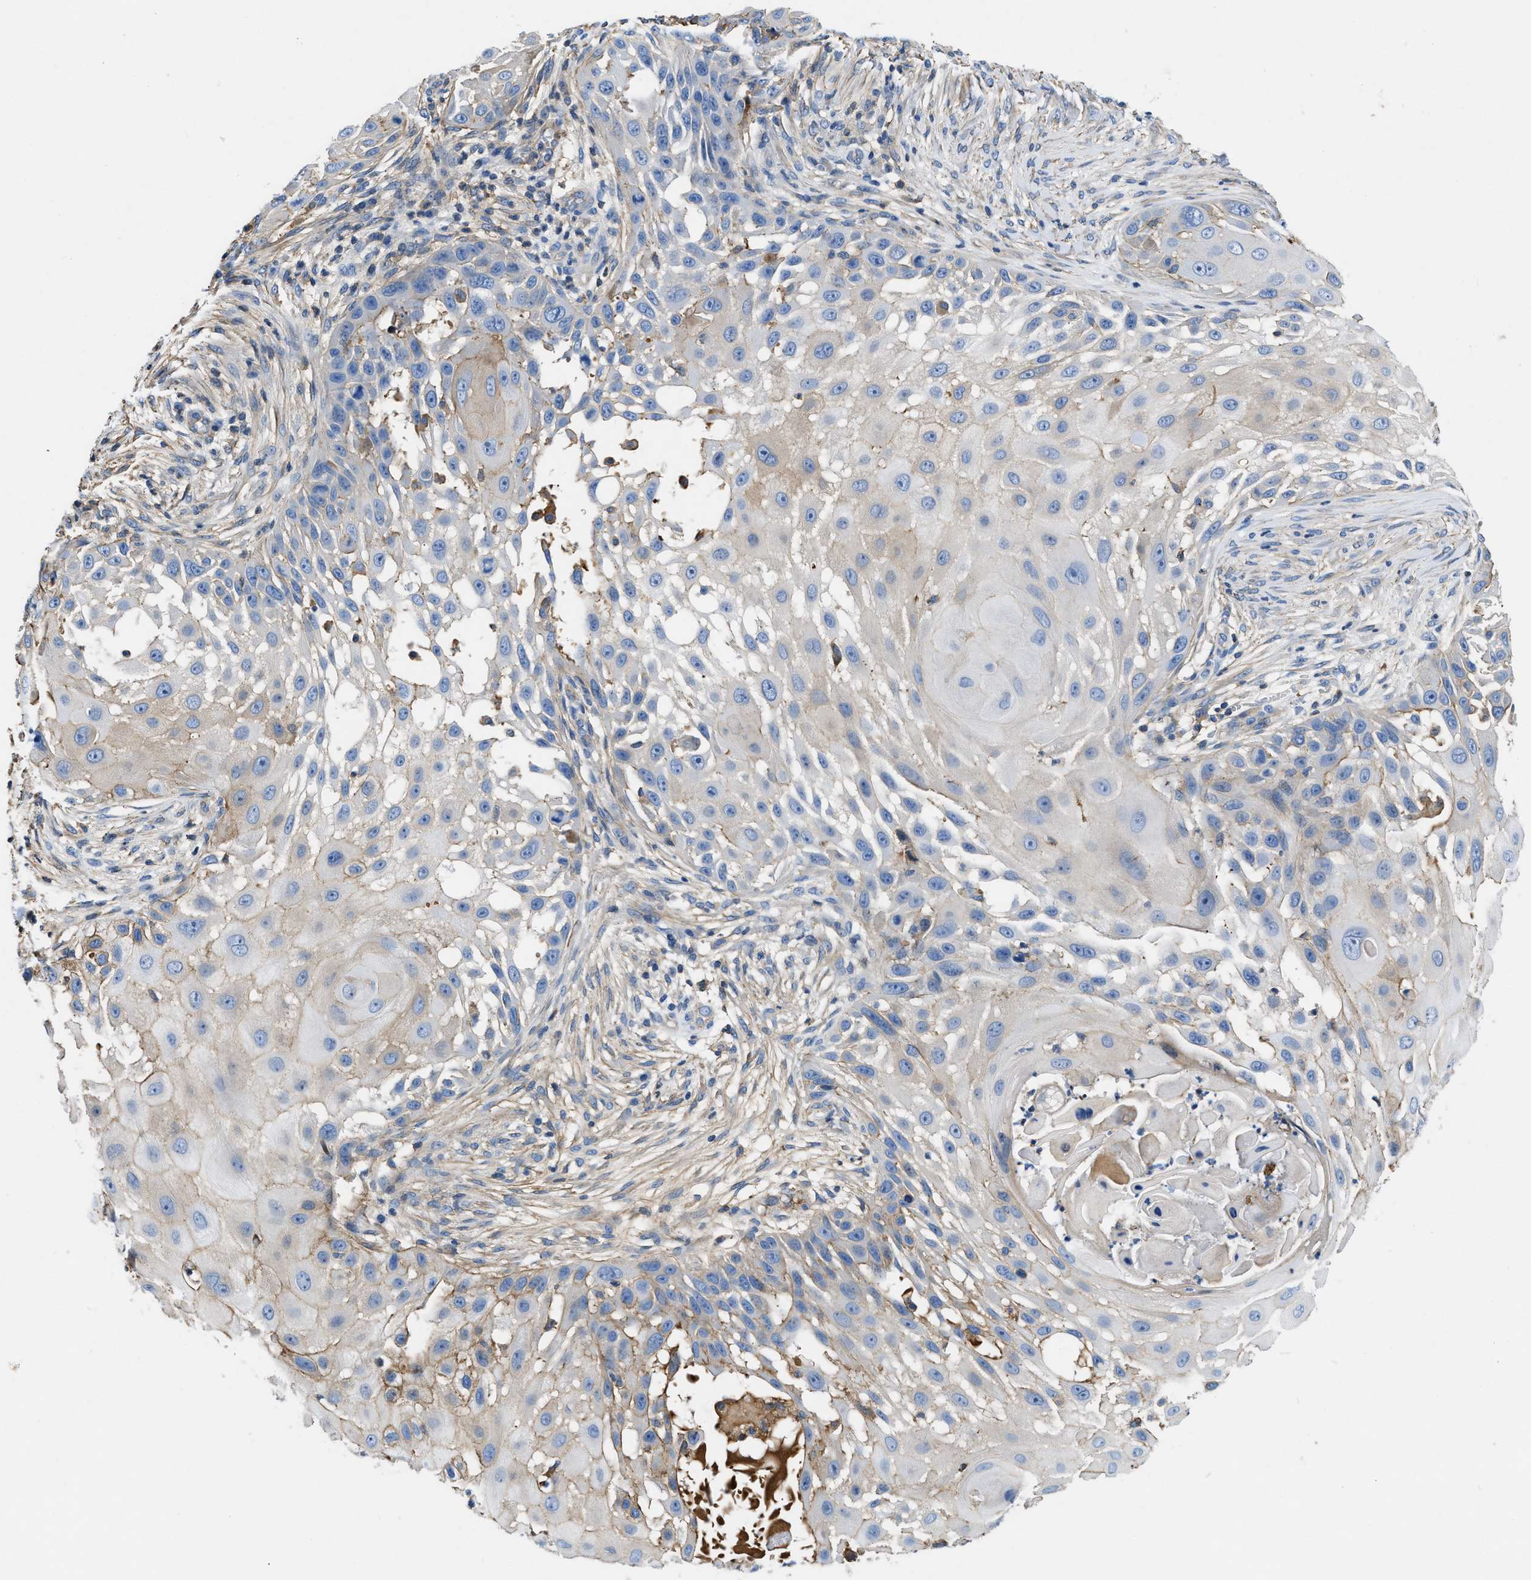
{"staining": {"intensity": "weak", "quantity": "<25%", "location": "cytoplasmic/membranous"}, "tissue": "skin cancer", "cell_type": "Tumor cells", "image_type": "cancer", "snomed": [{"axis": "morphology", "description": "Squamous cell carcinoma, NOS"}, {"axis": "topography", "description": "Skin"}], "caption": "Micrograph shows no significant protein staining in tumor cells of skin cancer. (DAB immunohistochemistry with hematoxylin counter stain).", "gene": "ATP6V0D1", "patient": {"sex": "female", "age": 44}}